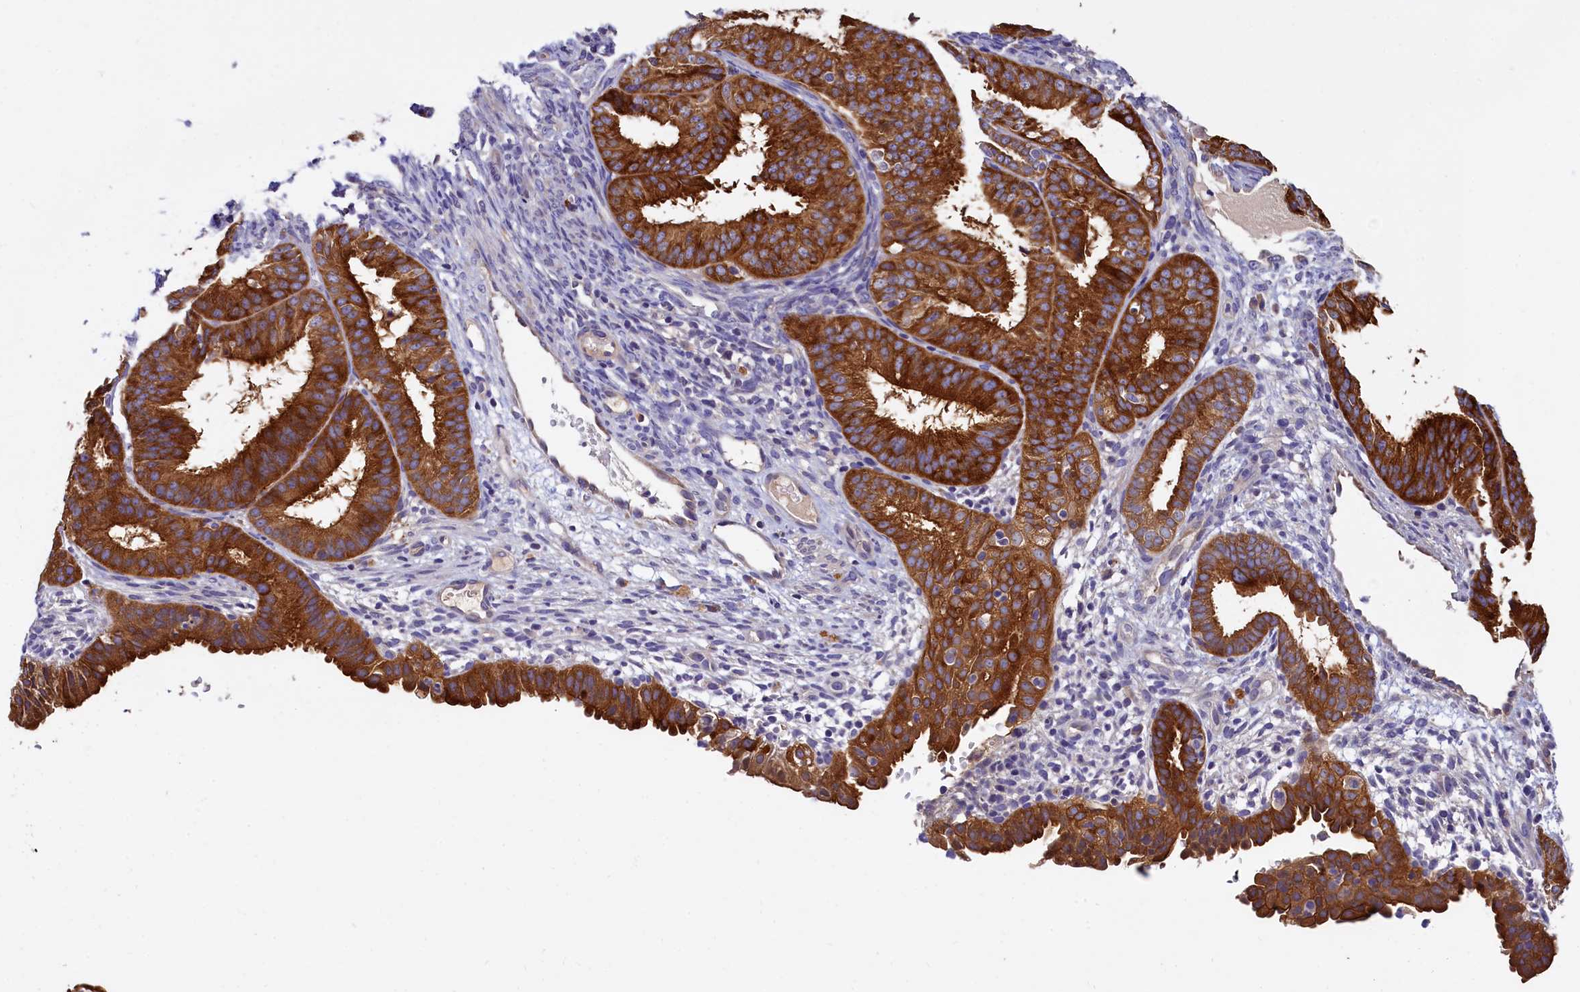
{"staining": {"intensity": "strong", "quantity": ">75%", "location": "cytoplasmic/membranous"}, "tissue": "endometrial cancer", "cell_type": "Tumor cells", "image_type": "cancer", "snomed": [{"axis": "morphology", "description": "Adenocarcinoma, NOS"}, {"axis": "topography", "description": "Endometrium"}], "caption": "Human endometrial adenocarcinoma stained with a protein marker reveals strong staining in tumor cells.", "gene": "EPS8L2", "patient": {"sex": "female", "age": 51}}